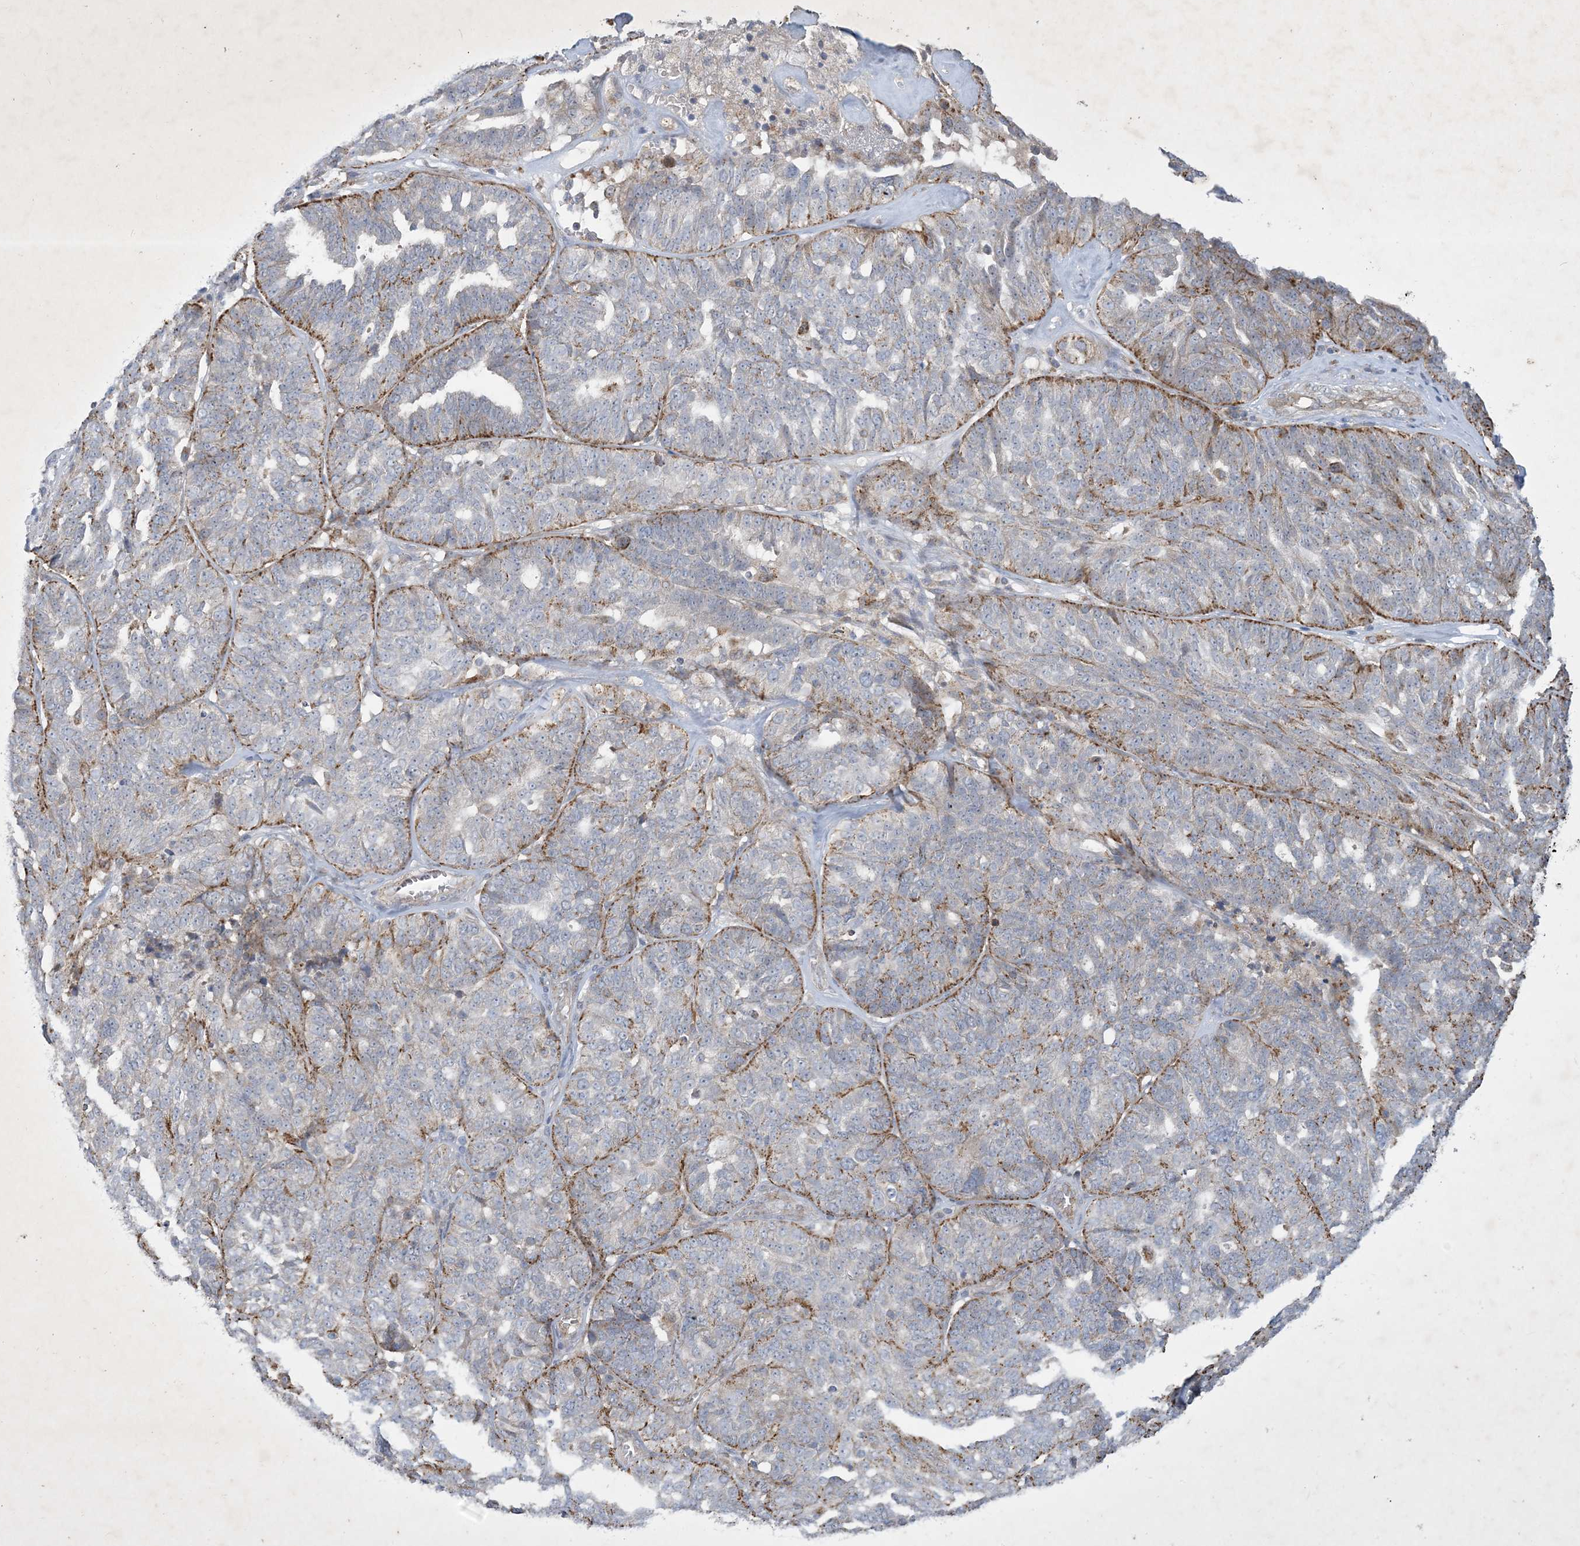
{"staining": {"intensity": "moderate", "quantity": "25%-75%", "location": "cytoplasmic/membranous"}, "tissue": "ovarian cancer", "cell_type": "Tumor cells", "image_type": "cancer", "snomed": [{"axis": "morphology", "description": "Cystadenocarcinoma, serous, NOS"}, {"axis": "topography", "description": "Ovary"}], "caption": "Protein staining by immunohistochemistry shows moderate cytoplasmic/membranous expression in approximately 25%-75% of tumor cells in serous cystadenocarcinoma (ovarian). Using DAB (brown) and hematoxylin (blue) stains, captured at high magnification using brightfield microscopy.", "gene": "MRPS18A", "patient": {"sex": "female", "age": 59}}